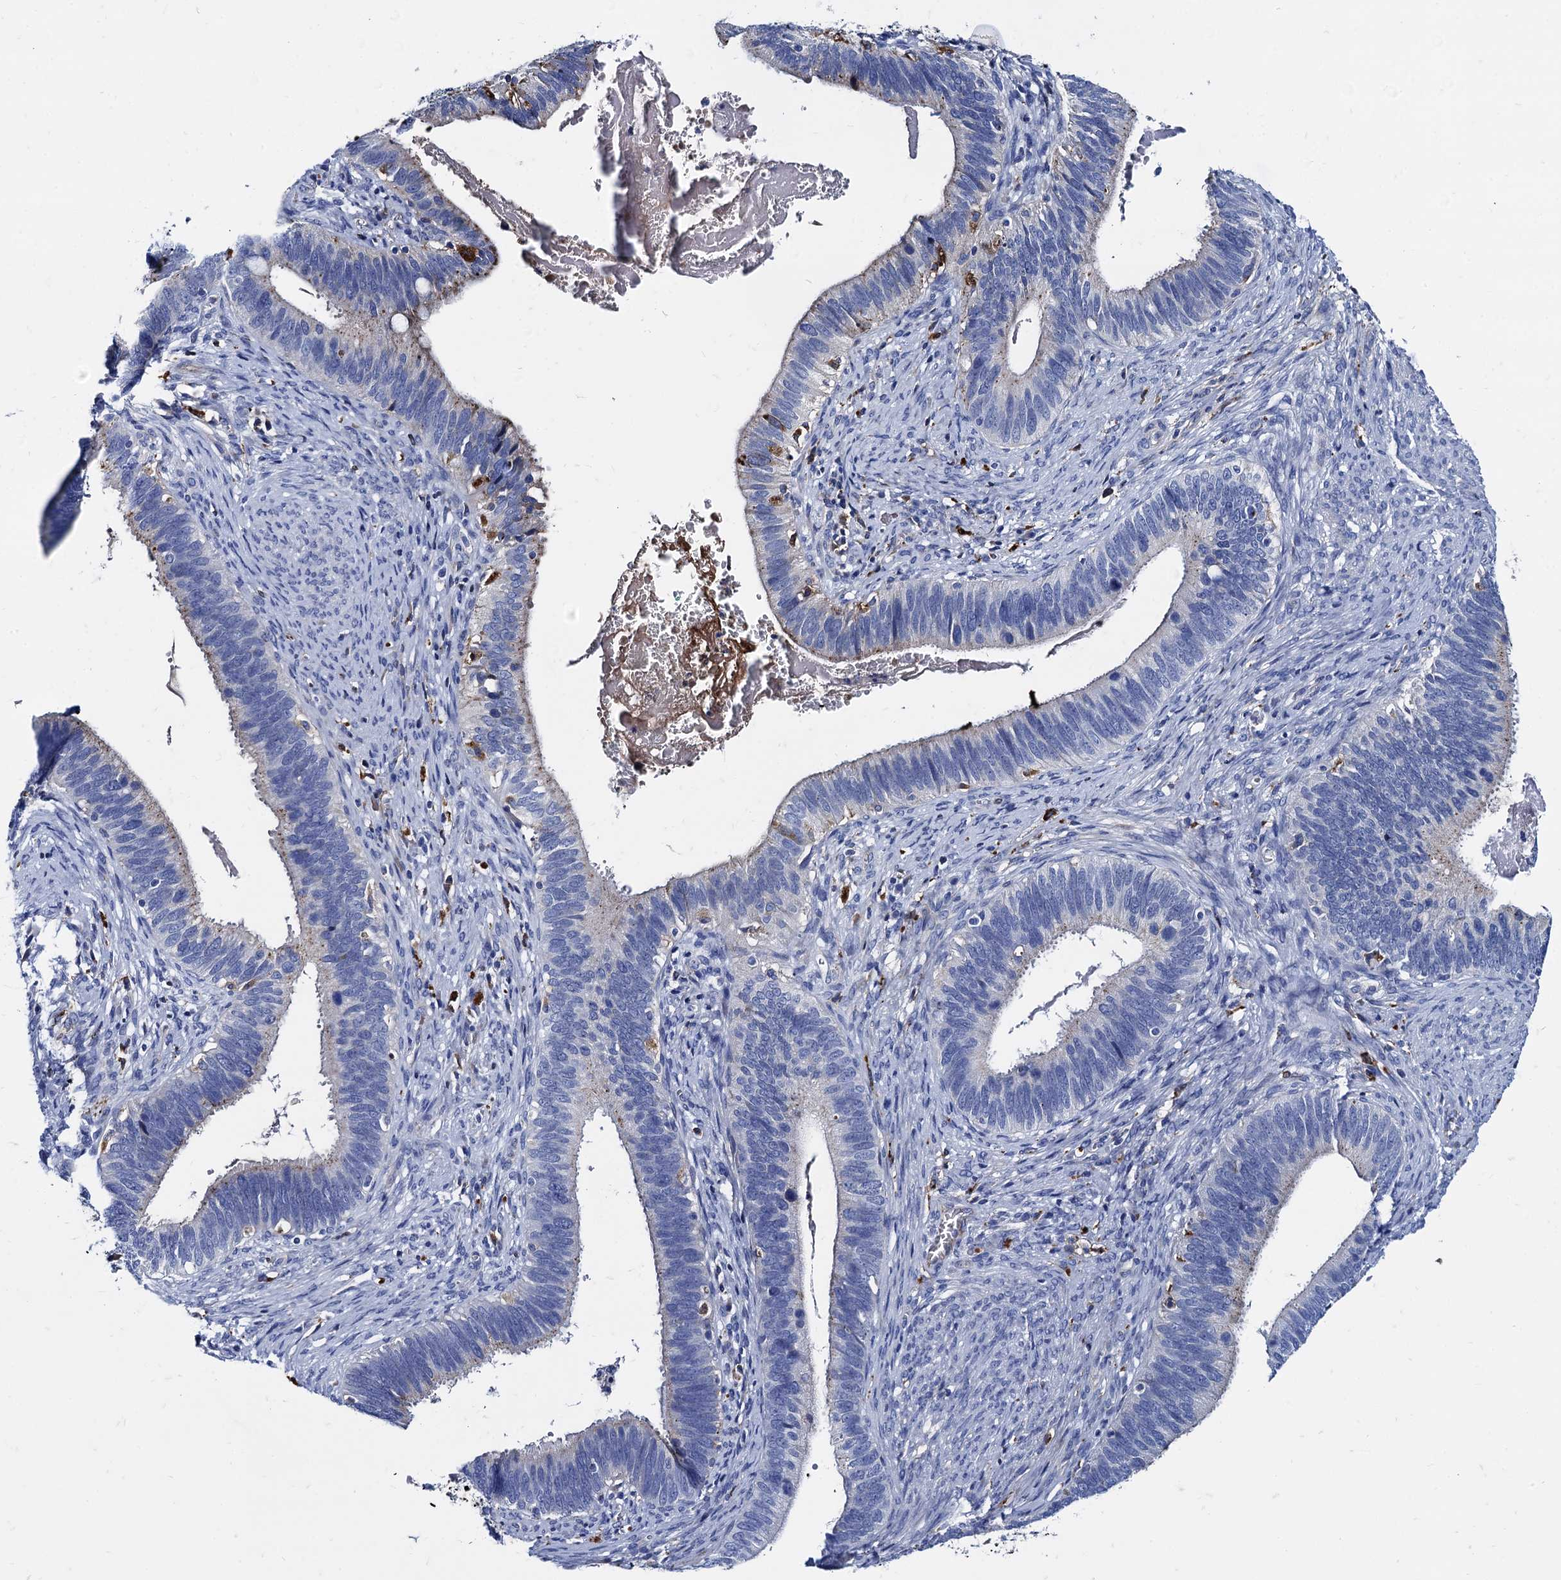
{"staining": {"intensity": "negative", "quantity": "none", "location": "none"}, "tissue": "cervical cancer", "cell_type": "Tumor cells", "image_type": "cancer", "snomed": [{"axis": "morphology", "description": "Adenocarcinoma, NOS"}, {"axis": "topography", "description": "Cervix"}], "caption": "Immunohistochemical staining of cervical adenocarcinoma displays no significant expression in tumor cells.", "gene": "APOD", "patient": {"sex": "female", "age": 42}}